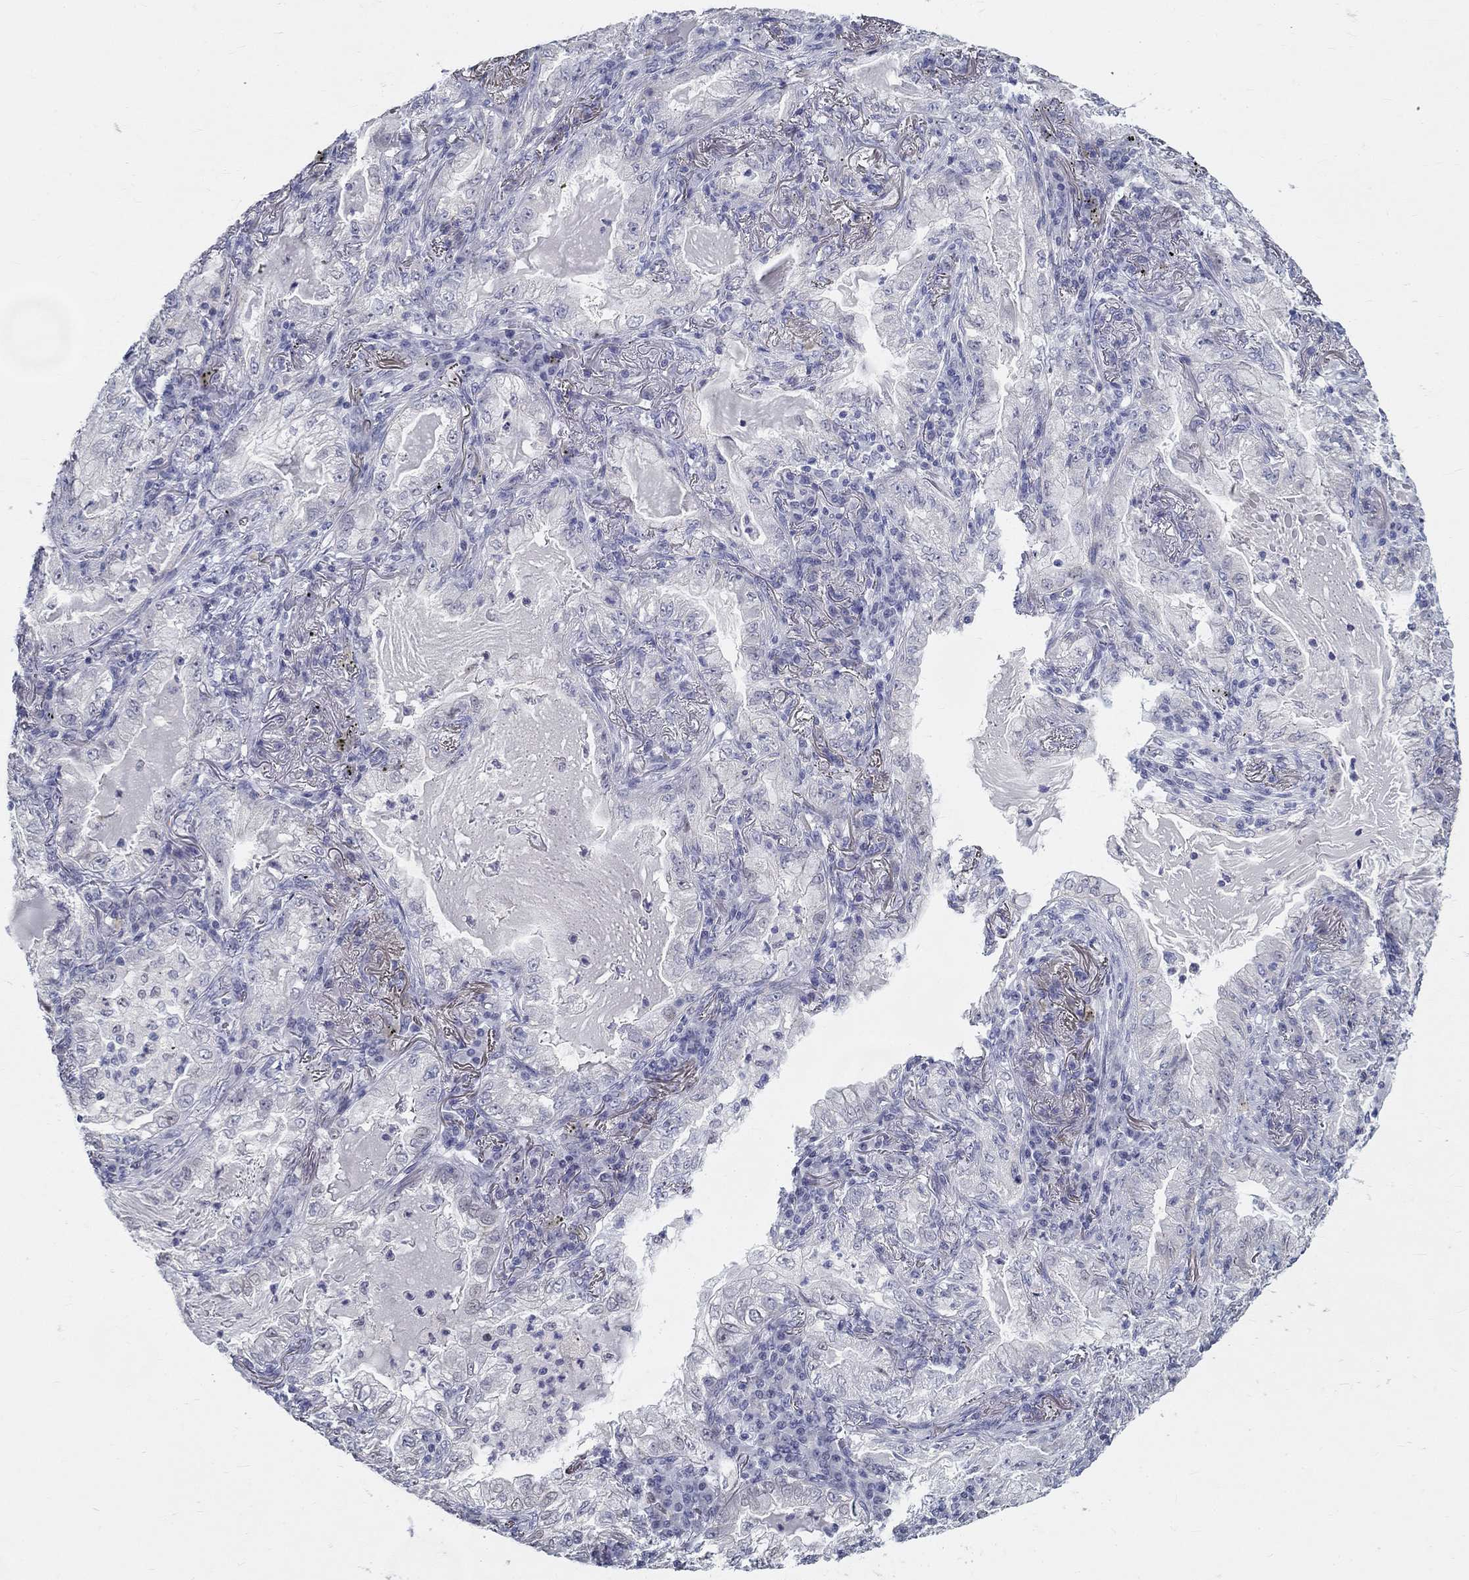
{"staining": {"intensity": "negative", "quantity": "none", "location": "none"}, "tissue": "lung cancer", "cell_type": "Tumor cells", "image_type": "cancer", "snomed": [{"axis": "morphology", "description": "Adenocarcinoma, NOS"}, {"axis": "topography", "description": "Lung"}], "caption": "Lung adenocarcinoma stained for a protein using immunohistochemistry (IHC) exhibits no staining tumor cells.", "gene": "GUCA1A", "patient": {"sex": "female", "age": 73}}